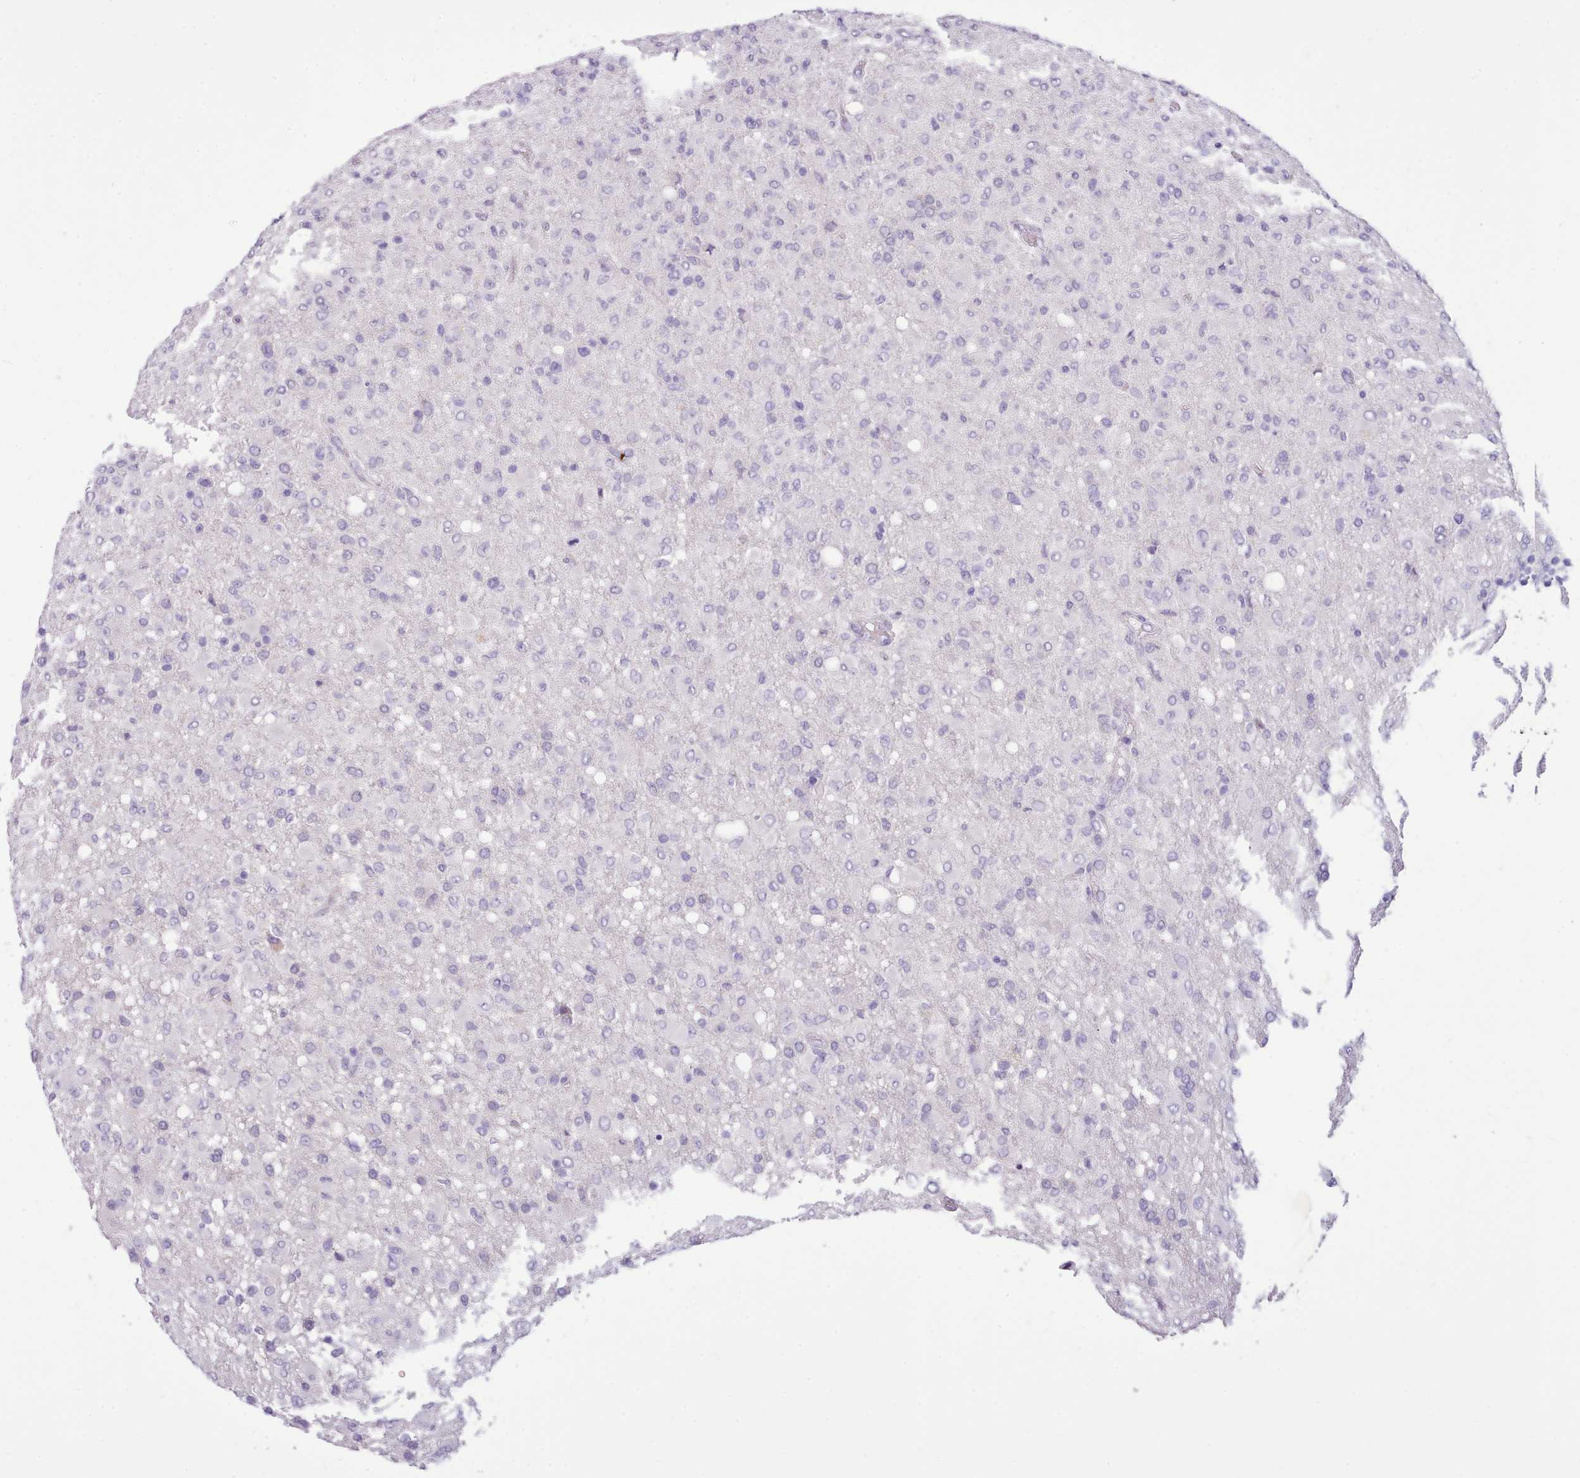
{"staining": {"intensity": "negative", "quantity": "none", "location": "none"}, "tissue": "glioma", "cell_type": "Tumor cells", "image_type": "cancer", "snomed": [{"axis": "morphology", "description": "Glioma, malignant, High grade"}, {"axis": "topography", "description": "Brain"}], "caption": "Tumor cells are negative for brown protein staining in high-grade glioma (malignant).", "gene": "CYP2A13", "patient": {"sex": "female", "age": 57}}